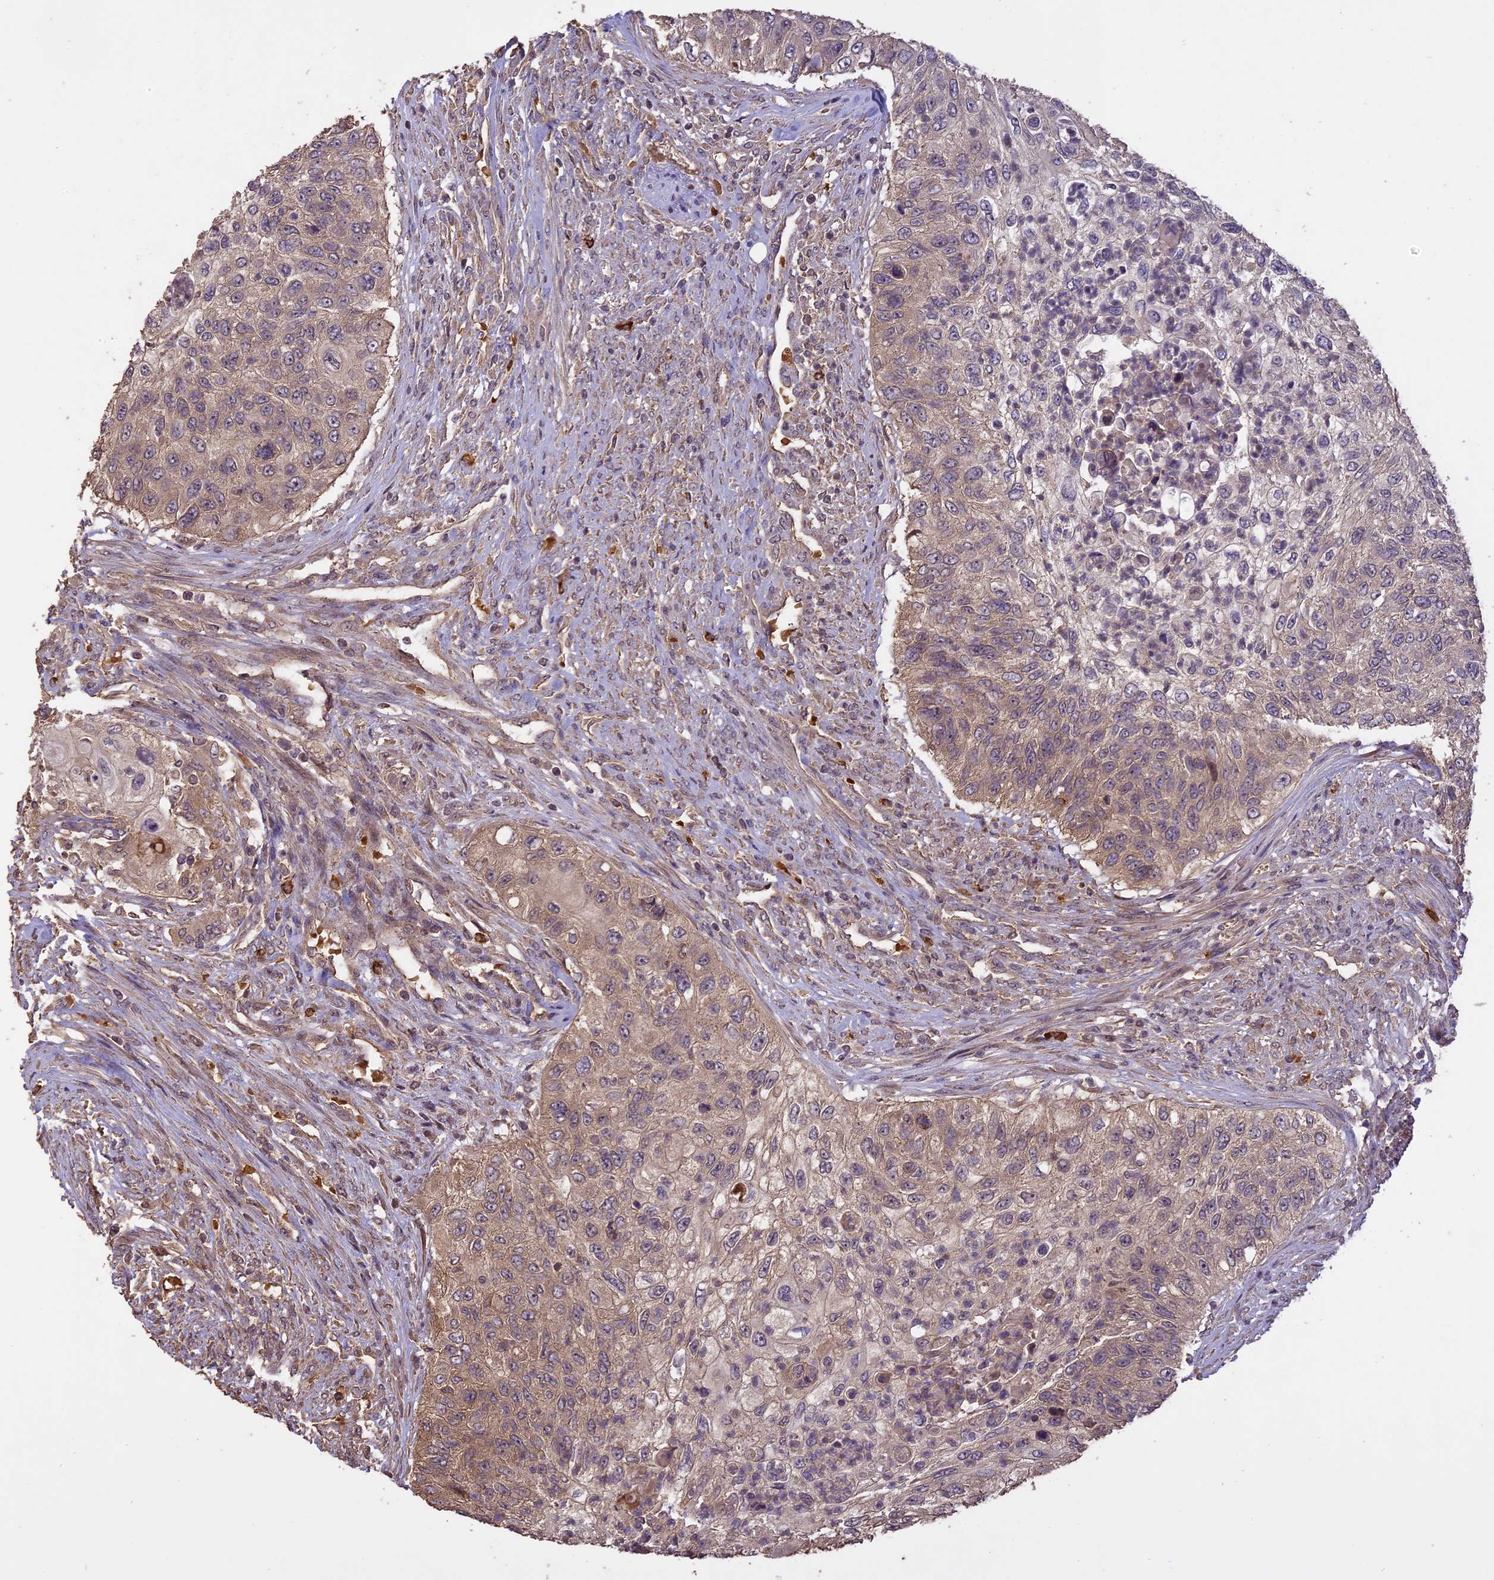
{"staining": {"intensity": "moderate", "quantity": "<25%", "location": "cytoplasmic/membranous"}, "tissue": "urothelial cancer", "cell_type": "Tumor cells", "image_type": "cancer", "snomed": [{"axis": "morphology", "description": "Urothelial carcinoma, High grade"}, {"axis": "topography", "description": "Urinary bladder"}], "caption": "Immunohistochemistry (IHC) of human urothelial cancer shows low levels of moderate cytoplasmic/membranous positivity in about <25% of tumor cells.", "gene": "TIGD7", "patient": {"sex": "female", "age": 60}}